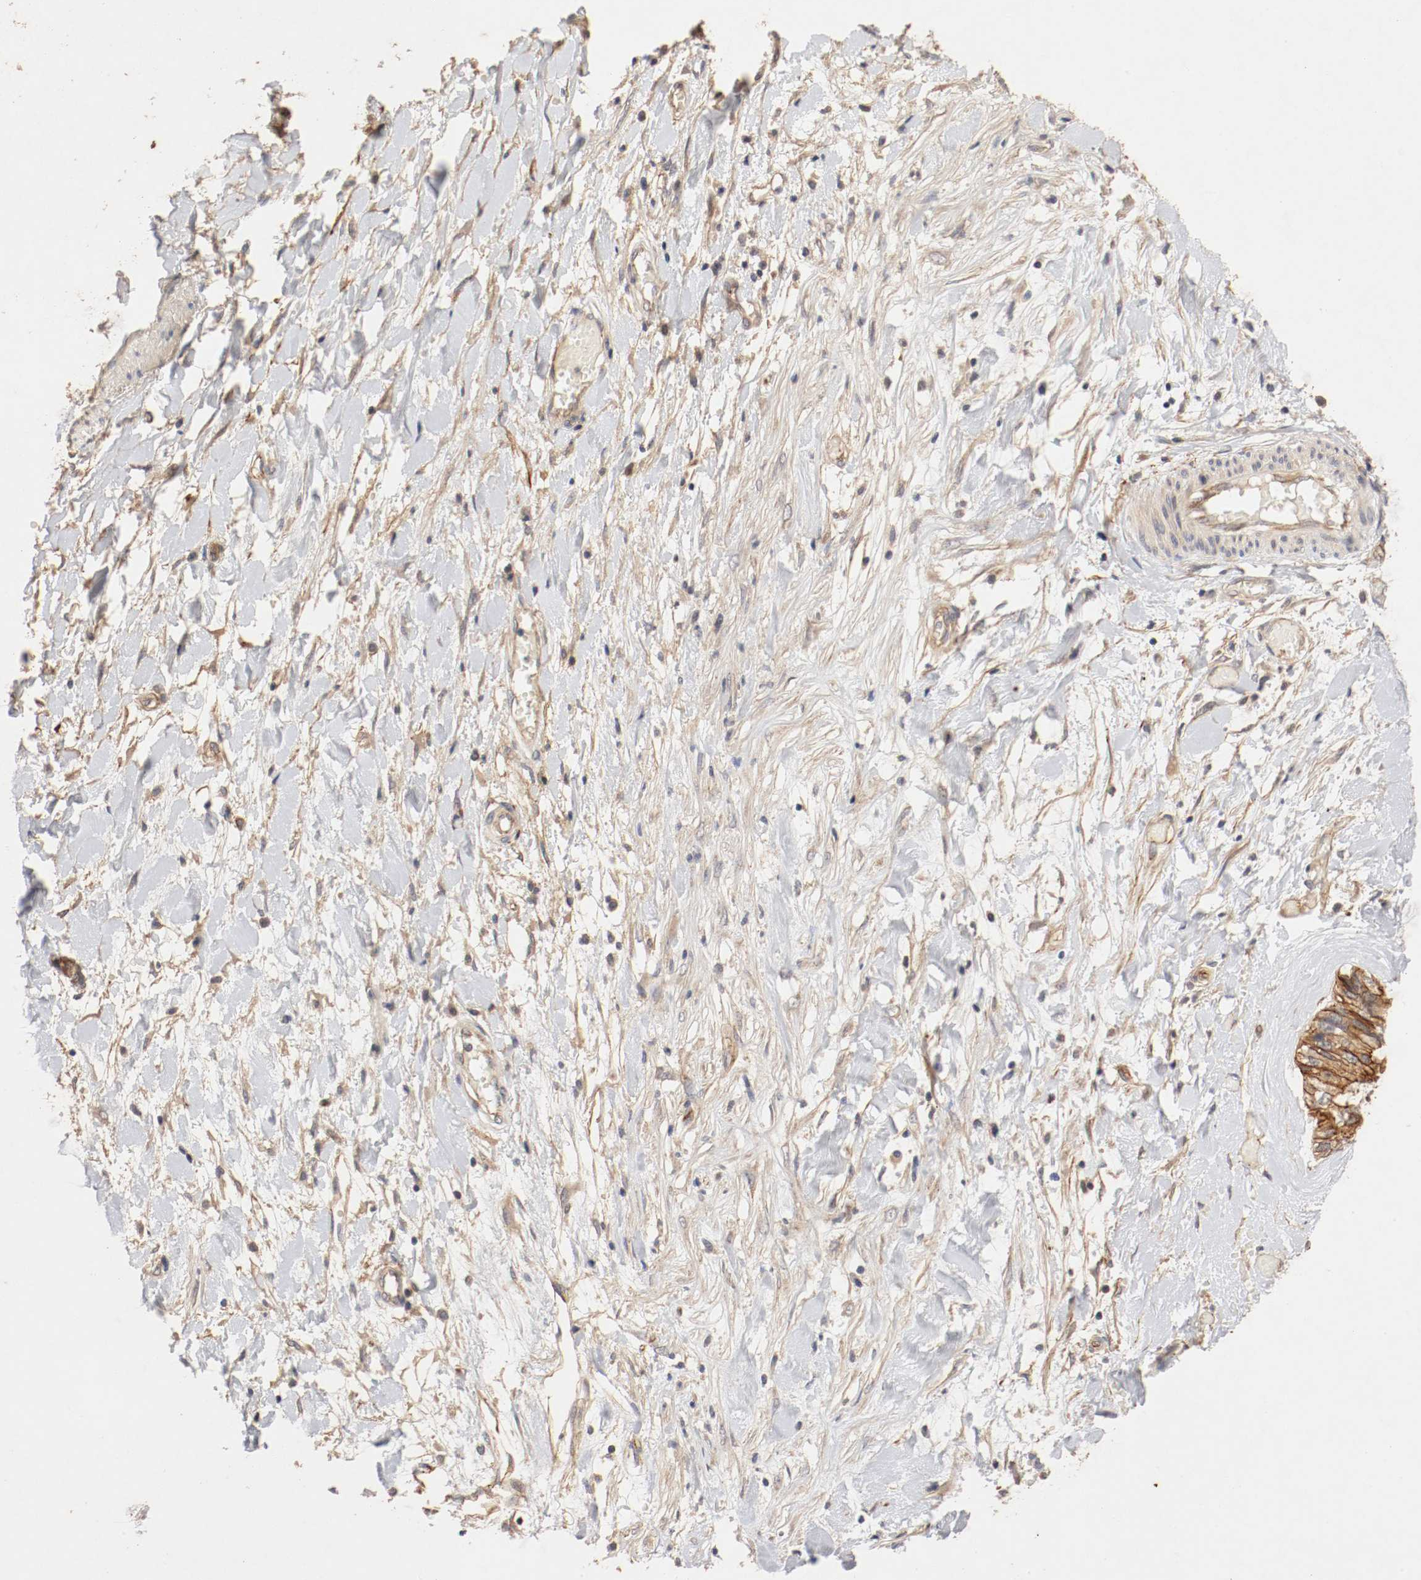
{"staining": {"intensity": "strong", "quantity": ">75%", "location": "cytoplasmic/membranous"}, "tissue": "ovarian cancer", "cell_type": "Tumor cells", "image_type": "cancer", "snomed": [{"axis": "morphology", "description": "Cystadenocarcinoma, mucinous, NOS"}, {"axis": "topography", "description": "Ovary"}], "caption": "The photomicrograph demonstrates a brown stain indicating the presence of a protein in the cytoplasmic/membranous of tumor cells in ovarian mucinous cystadenocarcinoma.", "gene": "TYK2", "patient": {"sex": "female", "age": 39}}